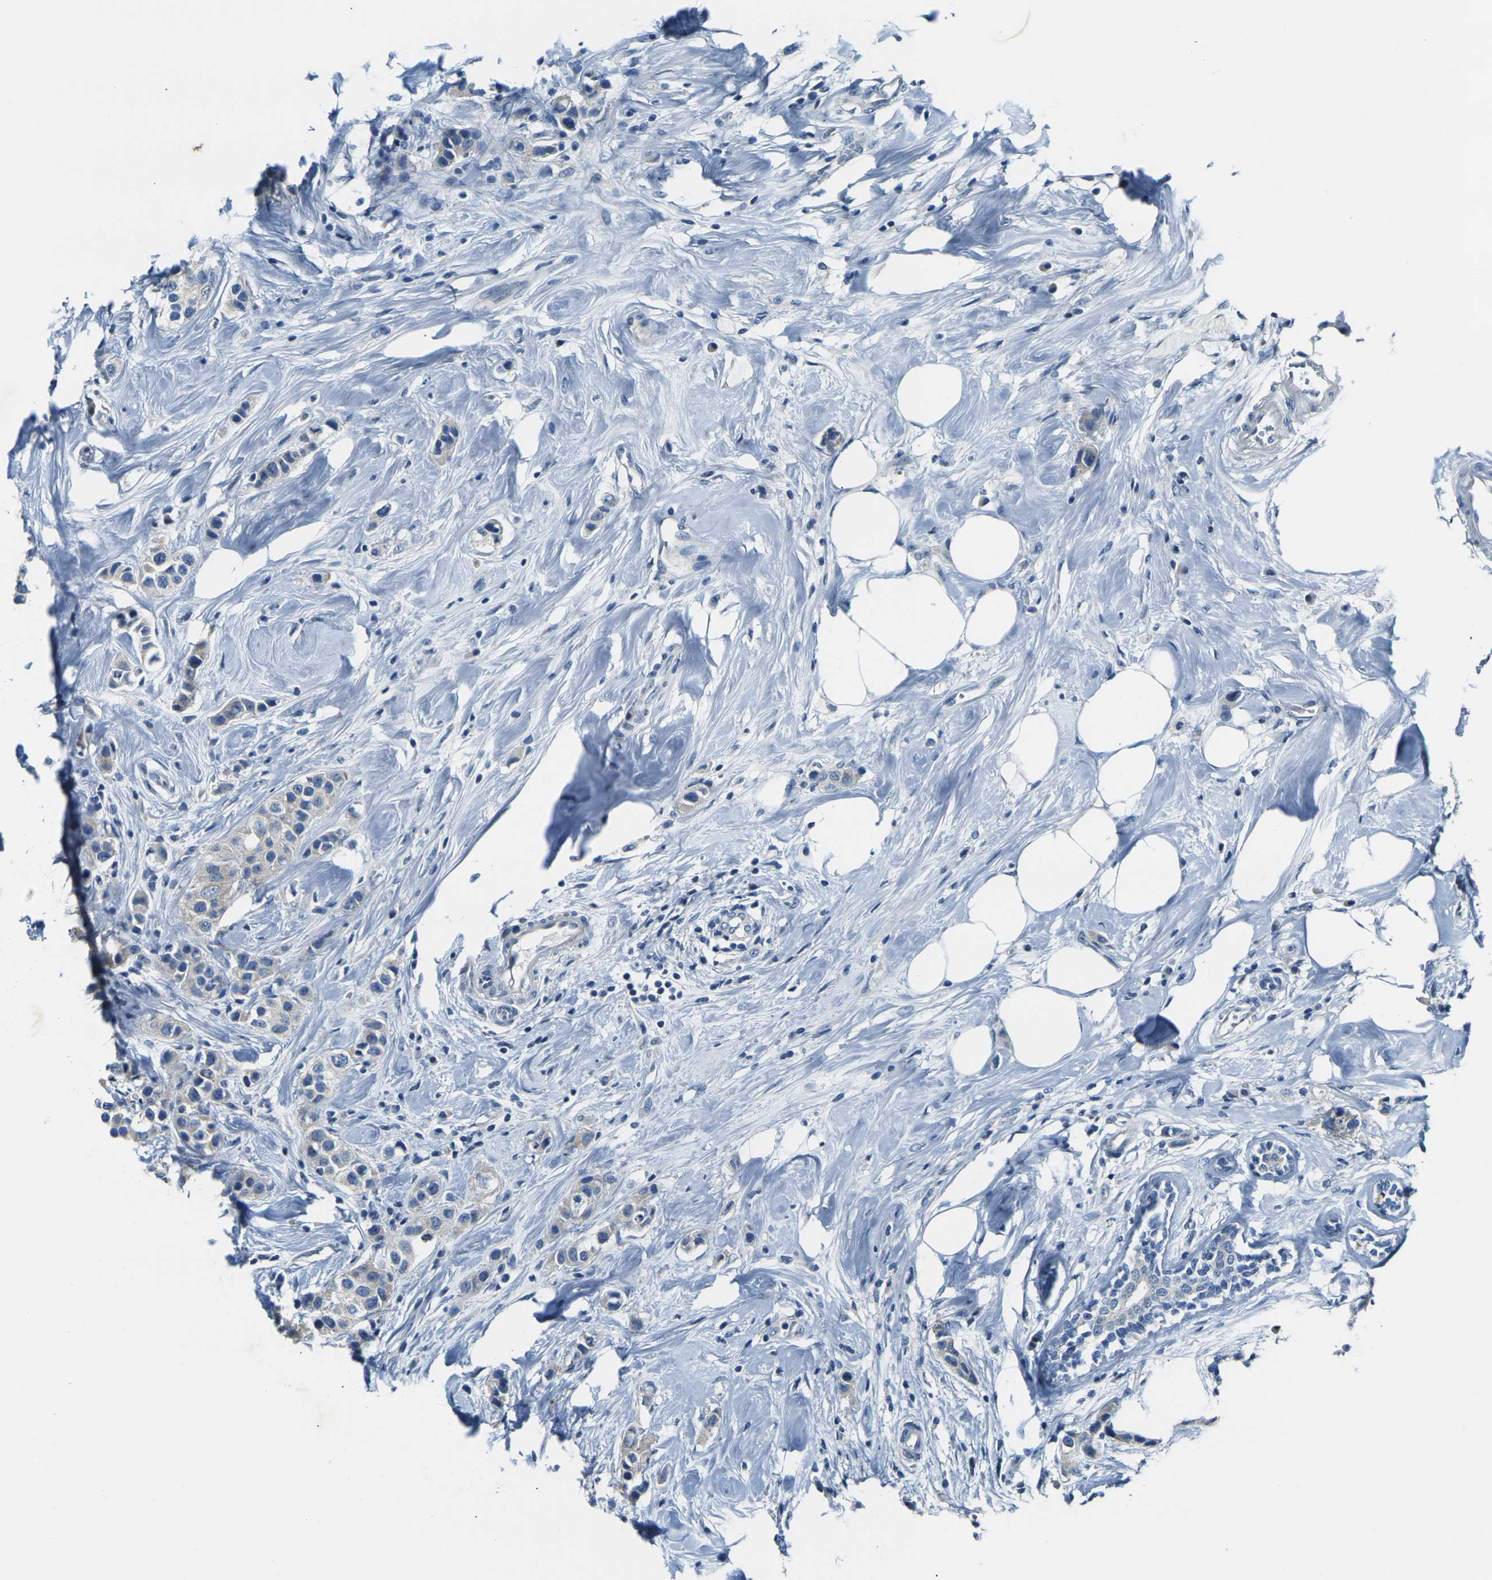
{"staining": {"intensity": "weak", "quantity": "<25%", "location": "cytoplasmic/membranous"}, "tissue": "breast cancer", "cell_type": "Tumor cells", "image_type": "cancer", "snomed": [{"axis": "morphology", "description": "Normal tissue, NOS"}, {"axis": "morphology", "description": "Duct carcinoma"}, {"axis": "topography", "description": "Breast"}], "caption": "A high-resolution micrograph shows immunohistochemistry (IHC) staining of breast intraductal carcinoma, which demonstrates no significant expression in tumor cells.", "gene": "SHISAL2B", "patient": {"sex": "female", "age": 50}}